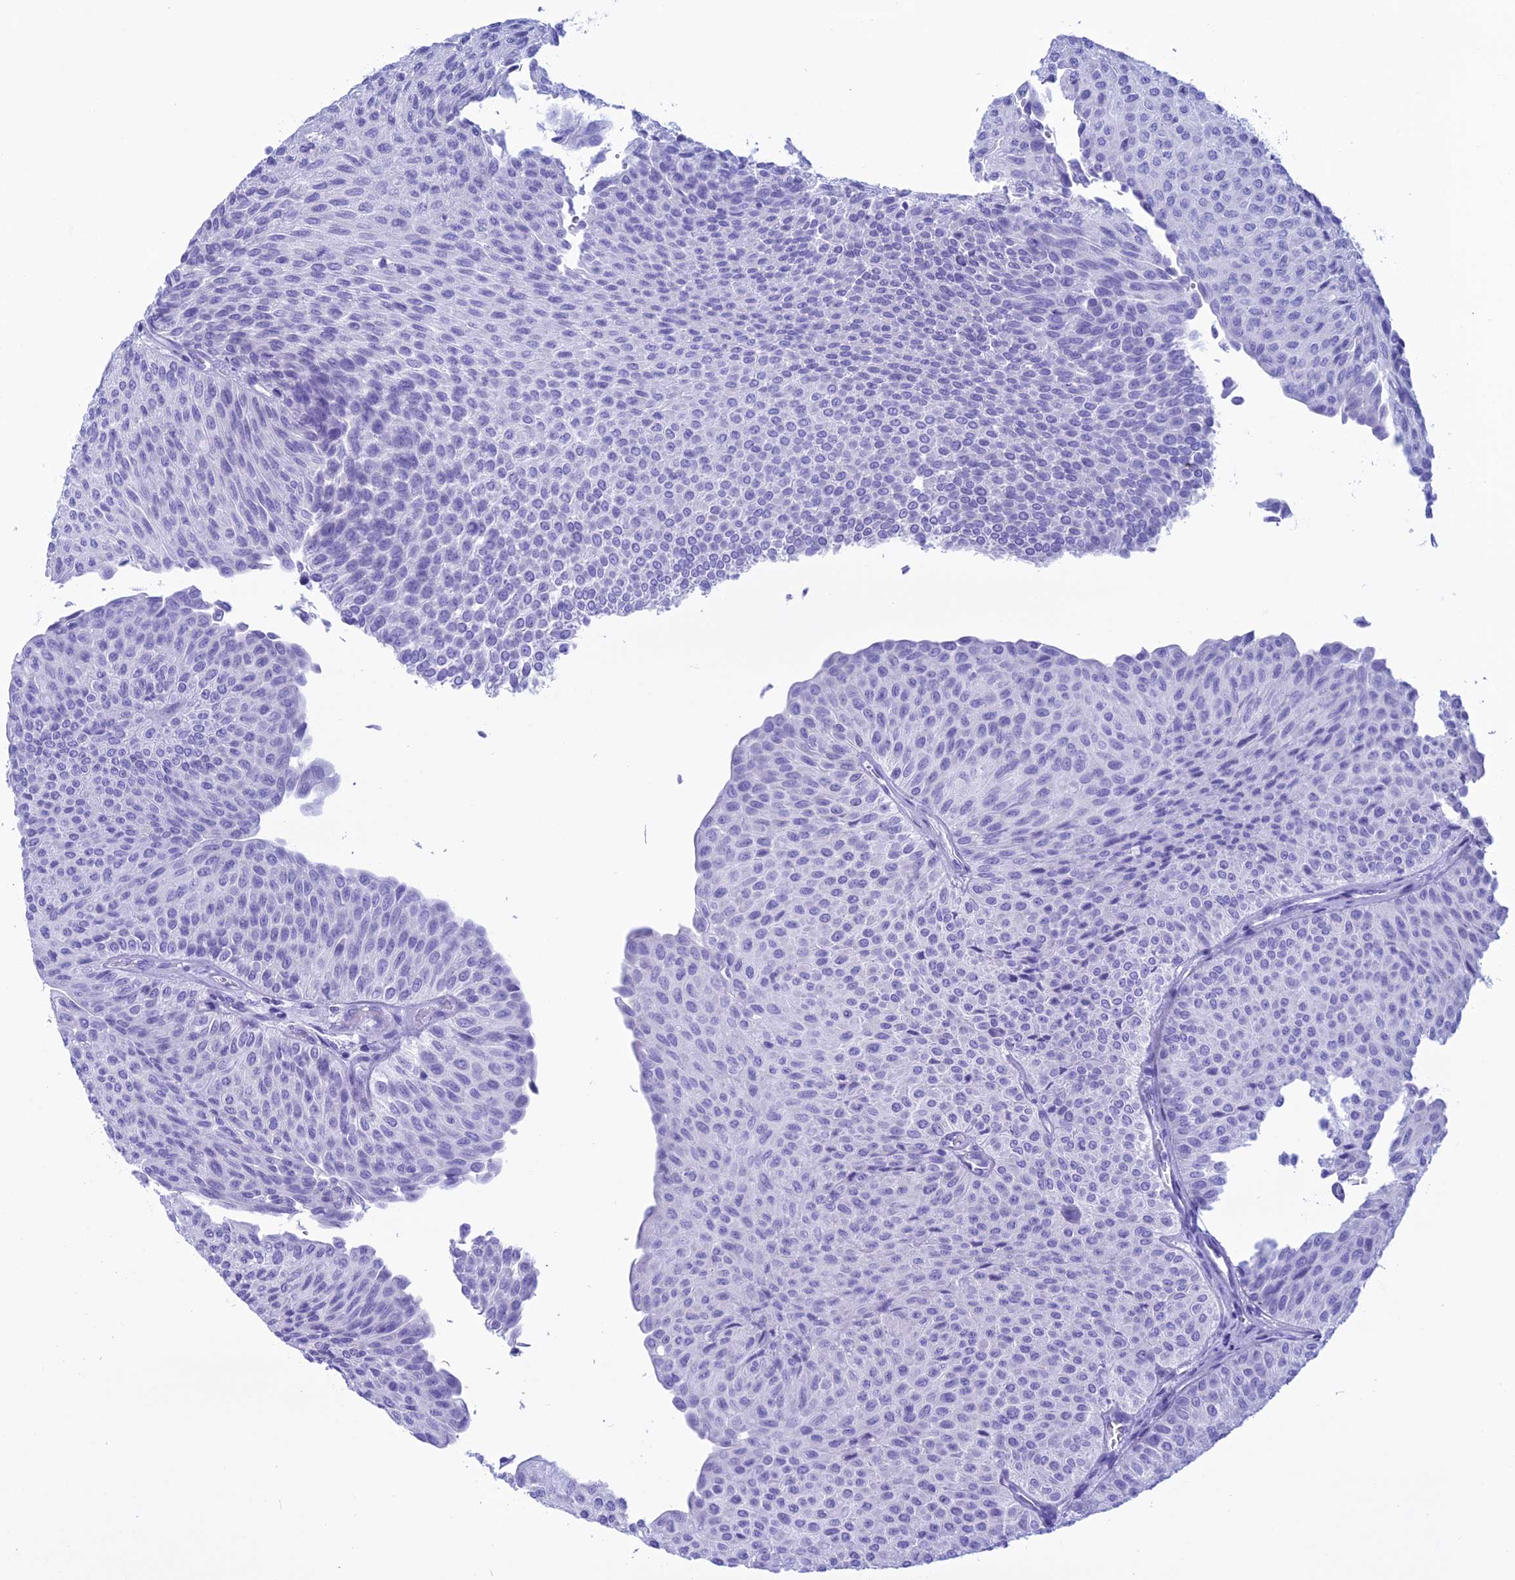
{"staining": {"intensity": "negative", "quantity": "none", "location": "none"}, "tissue": "urothelial cancer", "cell_type": "Tumor cells", "image_type": "cancer", "snomed": [{"axis": "morphology", "description": "Urothelial carcinoma, Low grade"}, {"axis": "topography", "description": "Urinary bladder"}], "caption": "This histopathology image is of low-grade urothelial carcinoma stained with immunohistochemistry to label a protein in brown with the nuclei are counter-stained blue. There is no positivity in tumor cells.", "gene": "MZB1", "patient": {"sex": "male", "age": 78}}